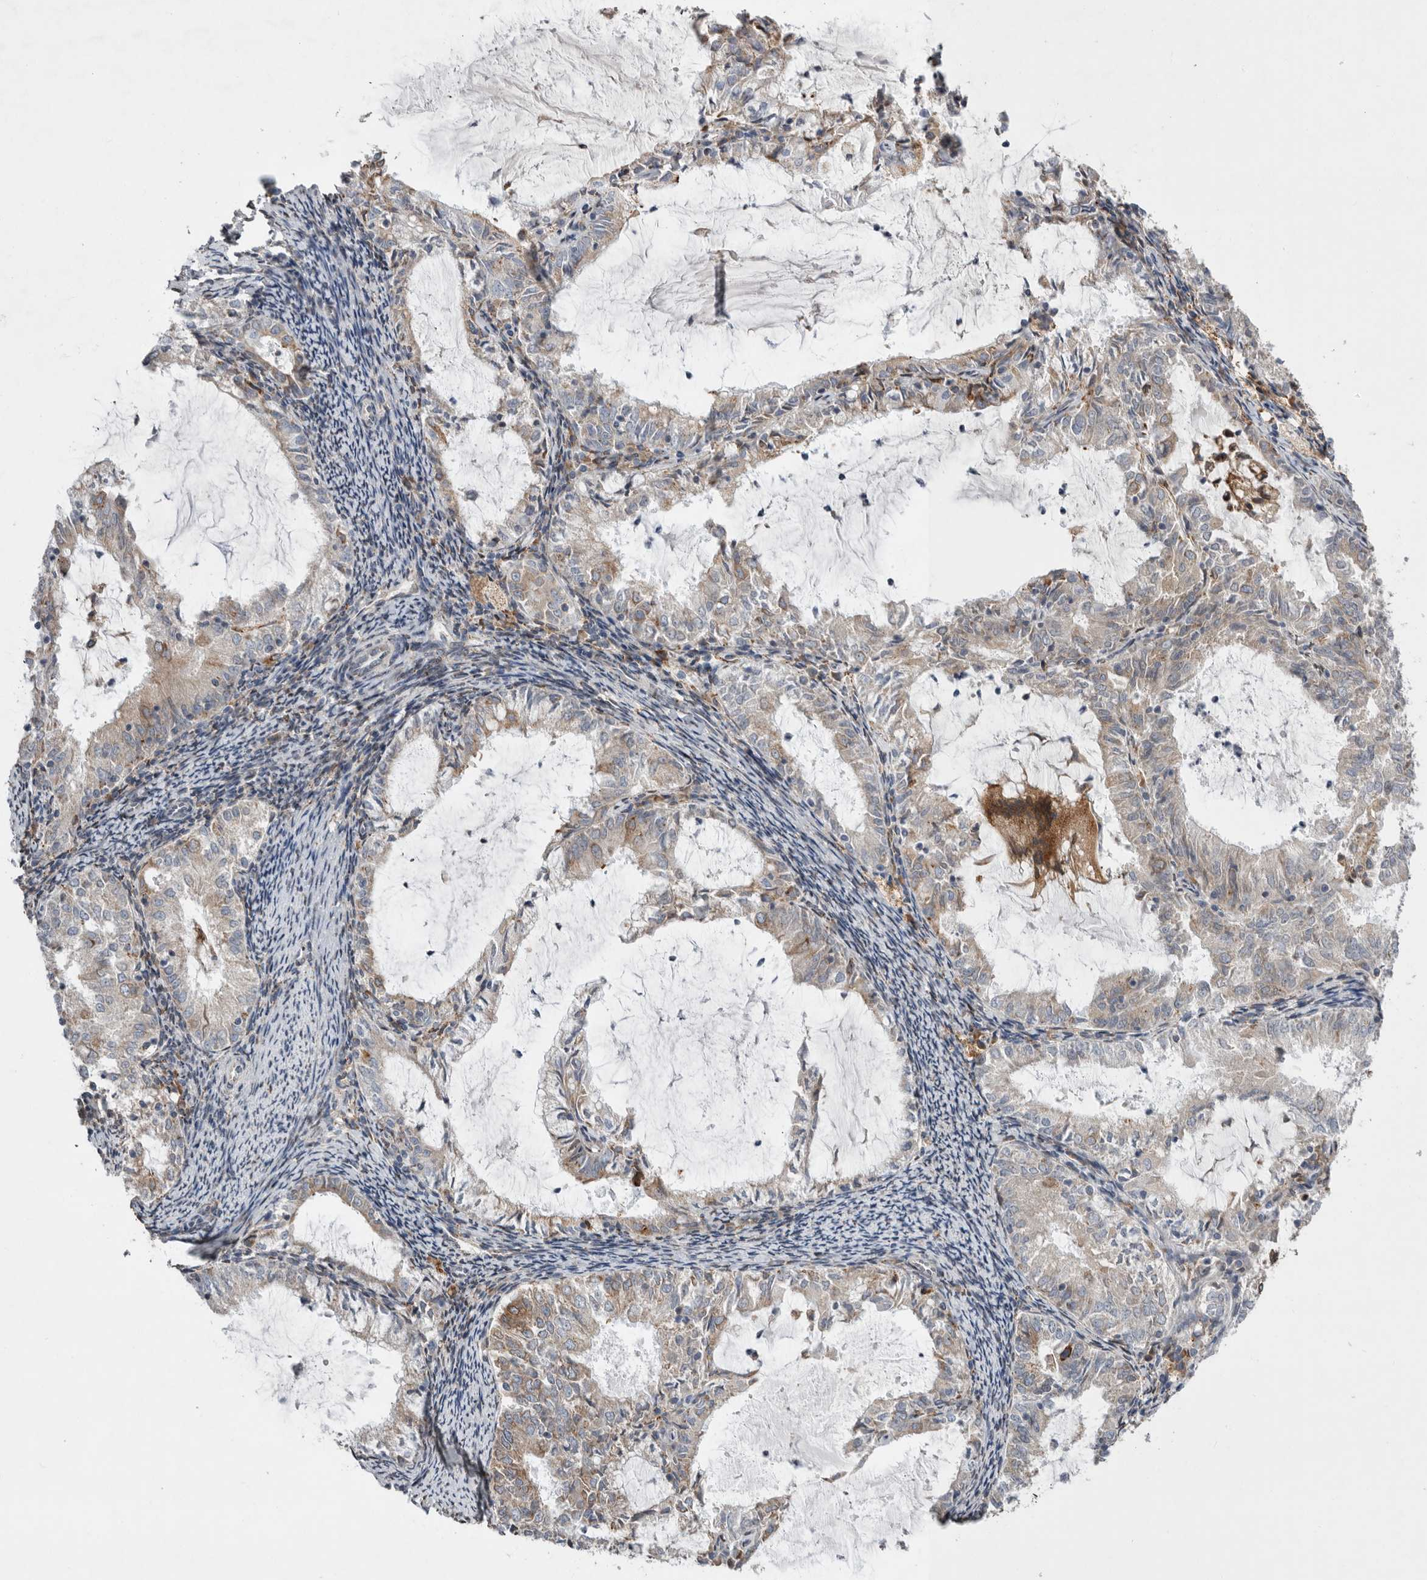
{"staining": {"intensity": "moderate", "quantity": "<25%", "location": "cytoplasmic/membranous"}, "tissue": "endometrial cancer", "cell_type": "Tumor cells", "image_type": "cancer", "snomed": [{"axis": "morphology", "description": "Adenocarcinoma, NOS"}, {"axis": "topography", "description": "Endometrium"}], "caption": "IHC photomicrograph of neoplastic tissue: human endometrial cancer (adenocarcinoma) stained using IHC exhibits low levels of moderate protein expression localized specifically in the cytoplasmic/membranous of tumor cells, appearing as a cytoplasmic/membranous brown color.", "gene": "GANAB", "patient": {"sex": "female", "age": 57}}